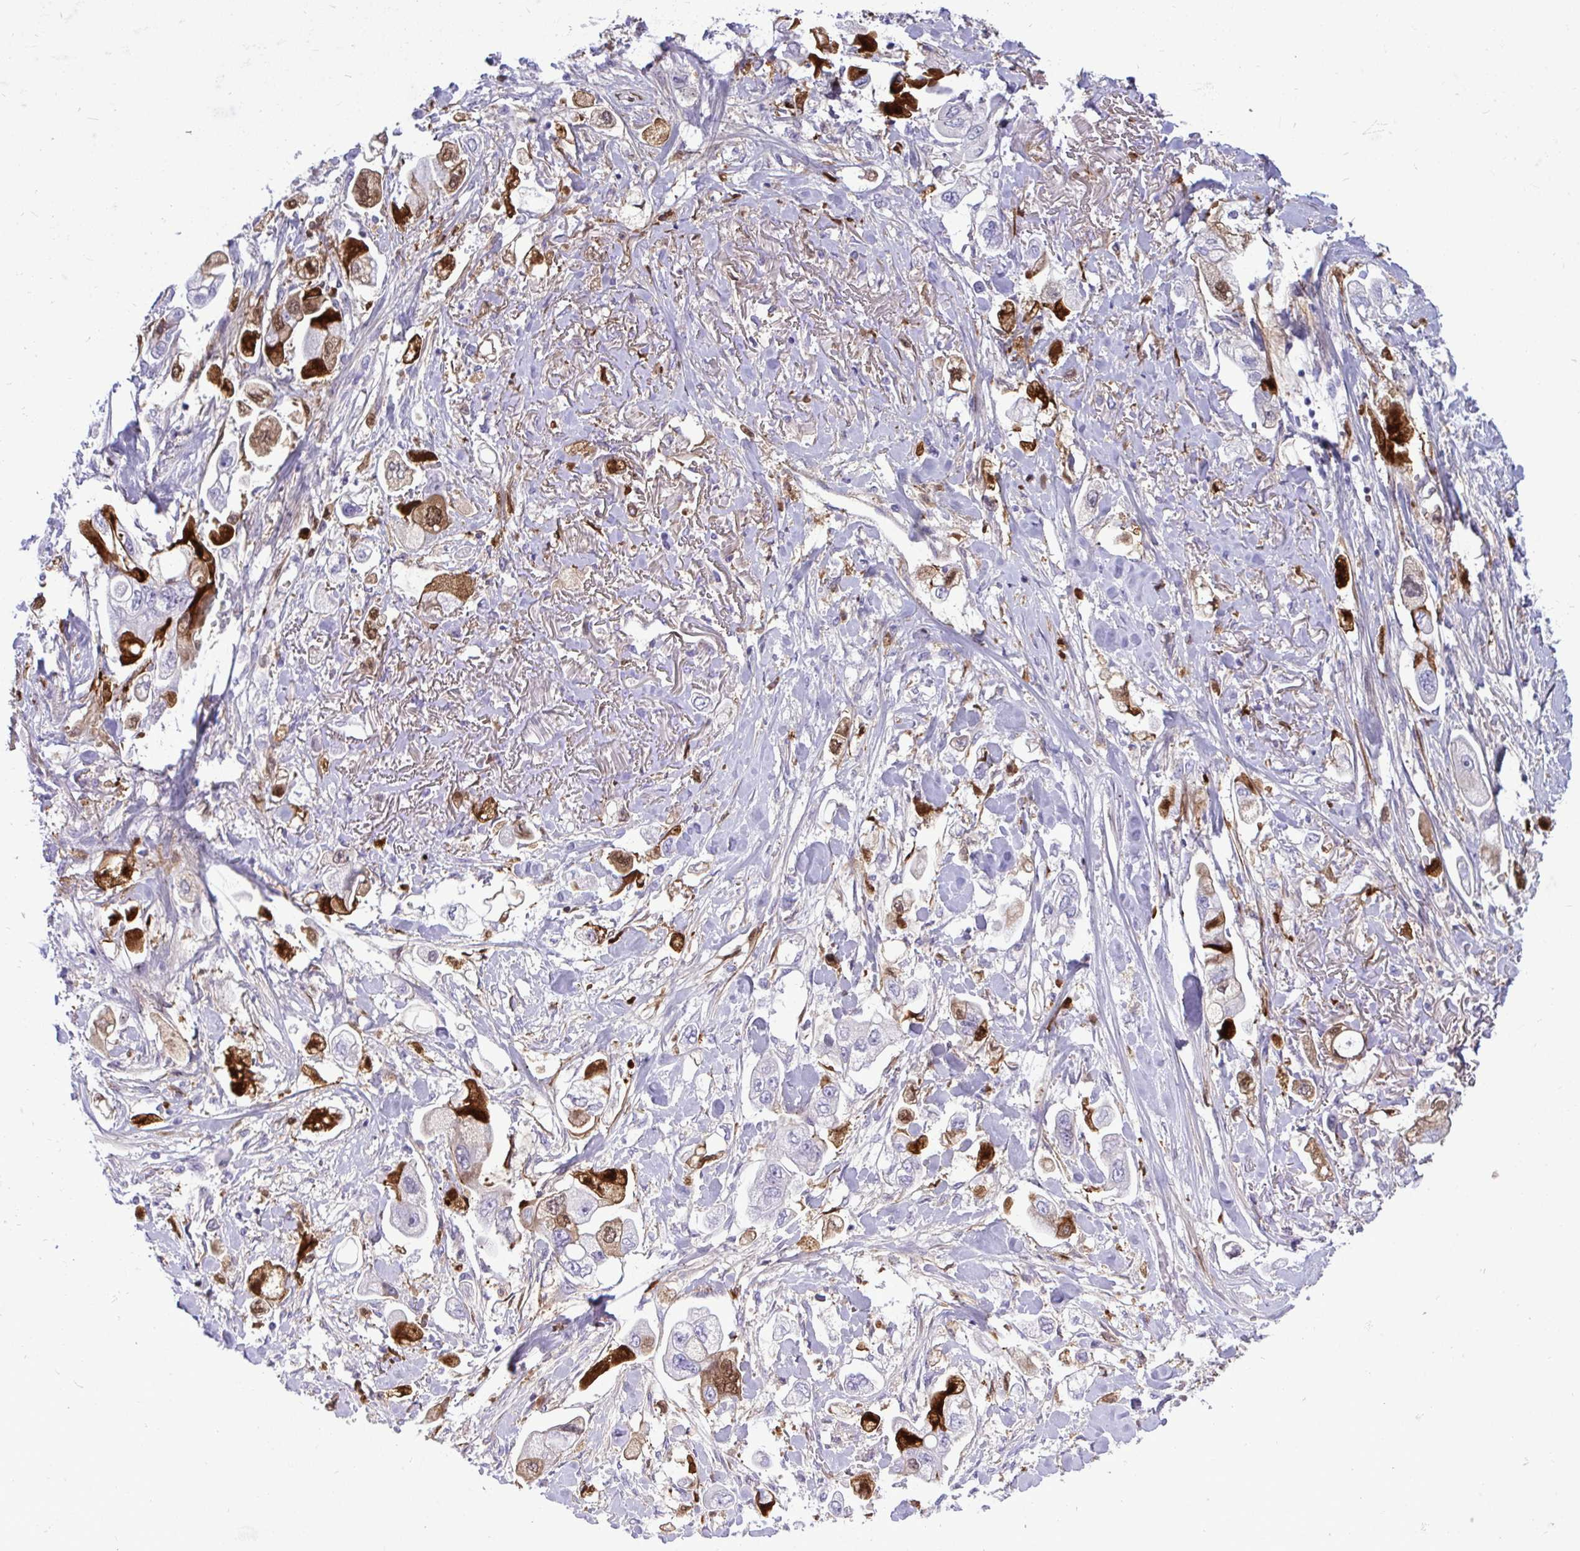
{"staining": {"intensity": "moderate", "quantity": "<25%", "location": "cytoplasmic/membranous,nuclear"}, "tissue": "stomach cancer", "cell_type": "Tumor cells", "image_type": "cancer", "snomed": [{"axis": "morphology", "description": "Adenocarcinoma, NOS"}, {"axis": "topography", "description": "Stomach"}], "caption": "Stomach cancer (adenocarcinoma) stained with immunohistochemistry displays moderate cytoplasmic/membranous and nuclear positivity in about <25% of tumor cells.", "gene": "F2", "patient": {"sex": "male", "age": 62}}